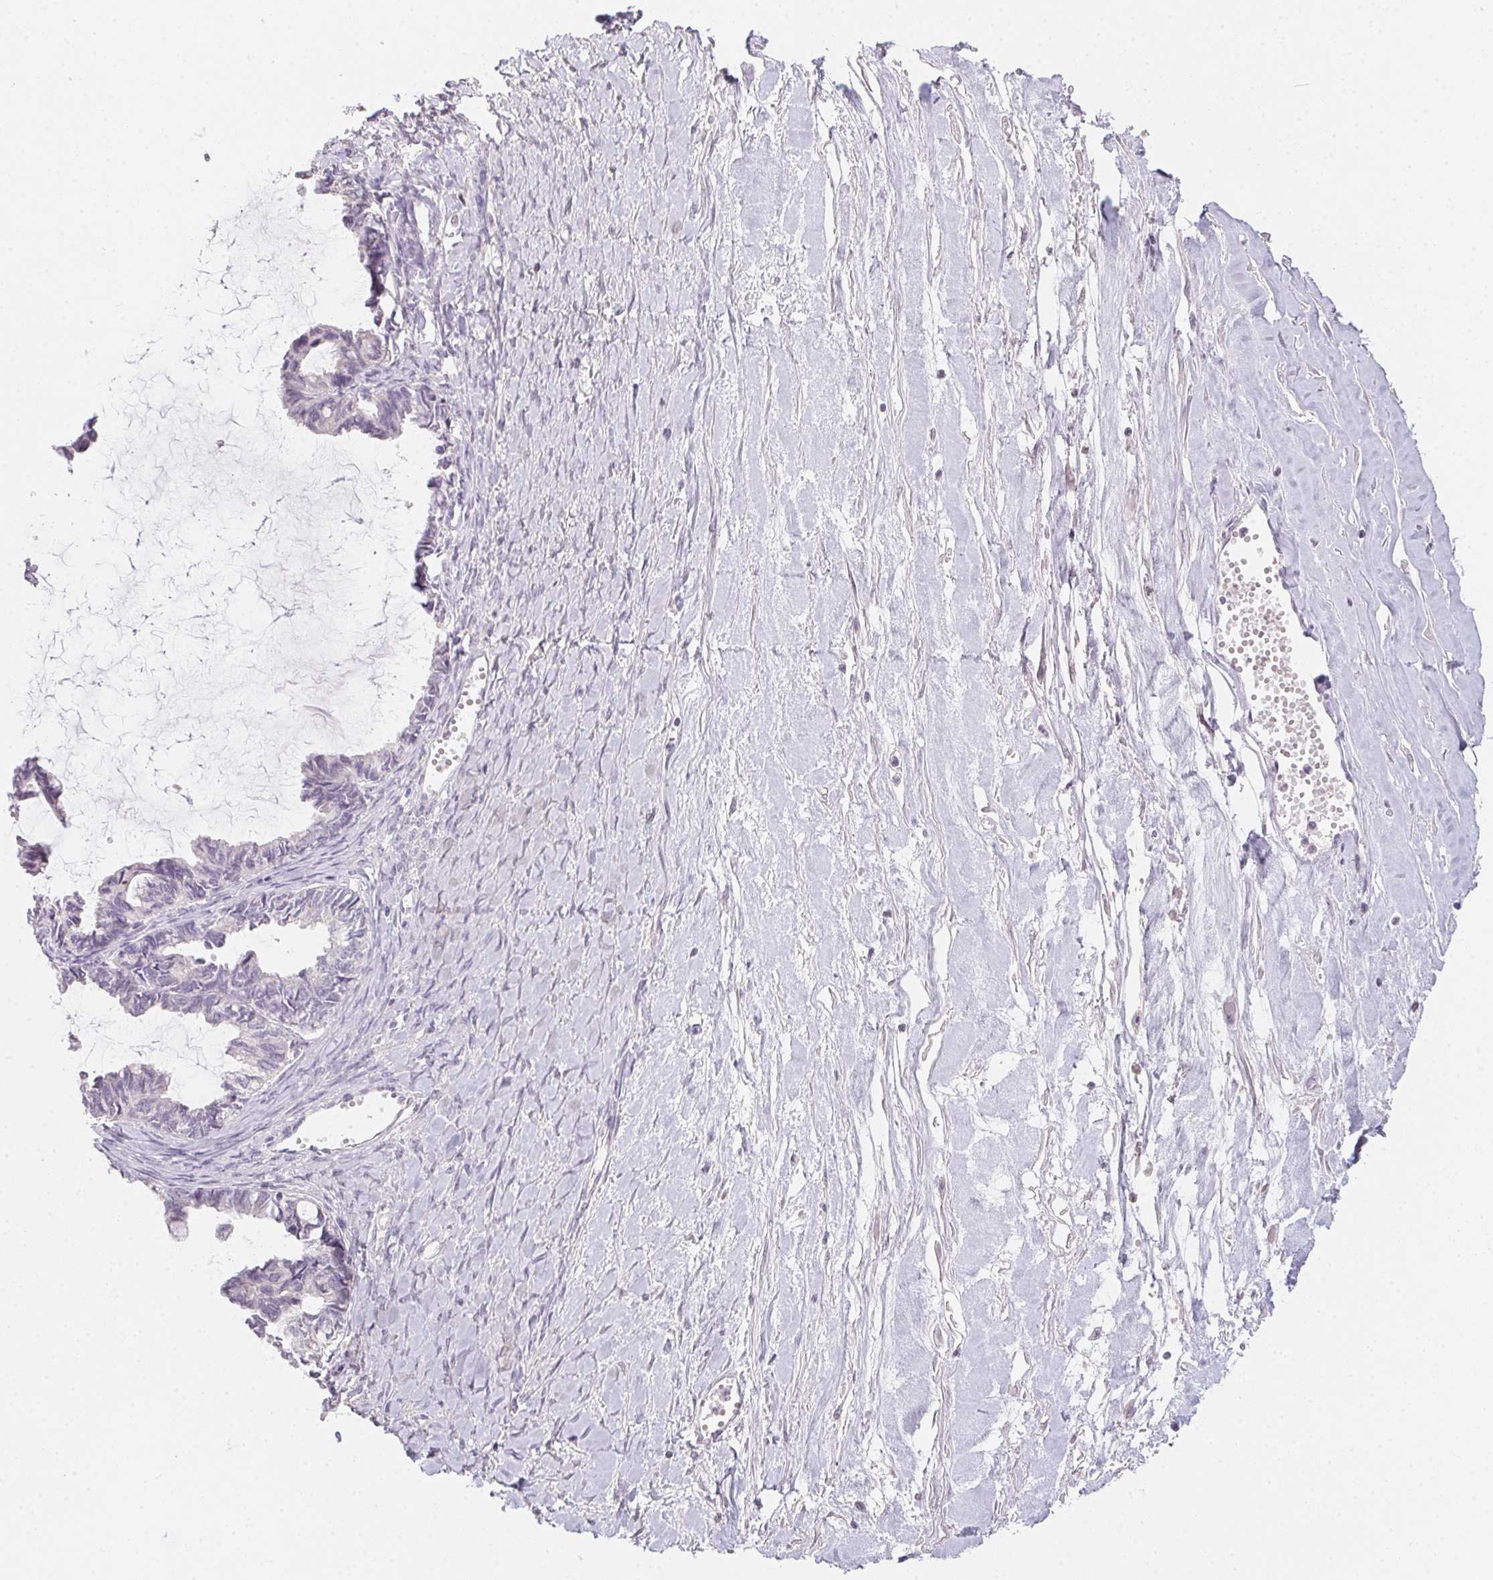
{"staining": {"intensity": "negative", "quantity": "none", "location": "none"}, "tissue": "ovarian cancer", "cell_type": "Tumor cells", "image_type": "cancer", "snomed": [{"axis": "morphology", "description": "Cystadenocarcinoma, mucinous, NOS"}, {"axis": "topography", "description": "Ovary"}], "caption": "Tumor cells are negative for protein expression in human mucinous cystadenocarcinoma (ovarian).", "gene": "SLC6A18", "patient": {"sex": "female", "age": 61}}